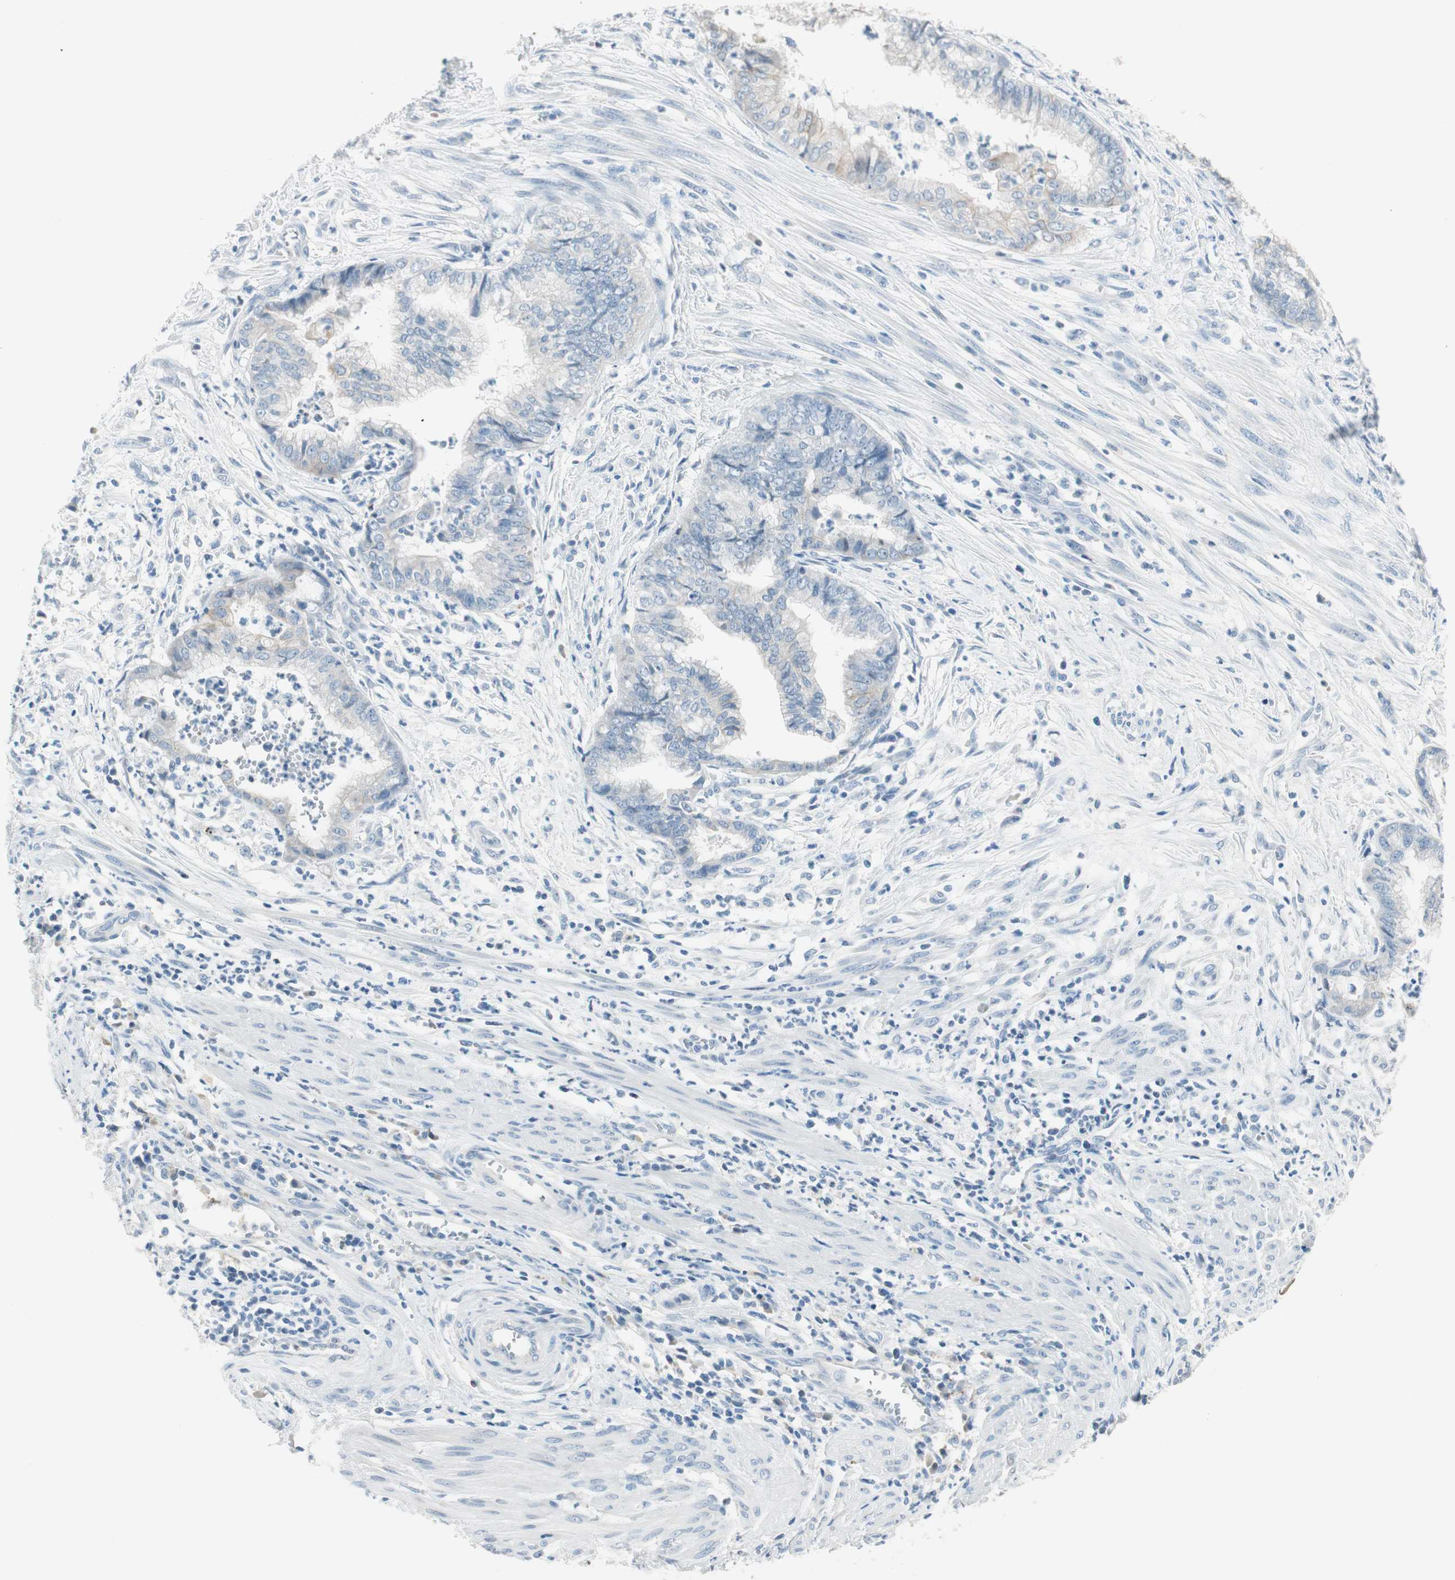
{"staining": {"intensity": "negative", "quantity": "none", "location": "none"}, "tissue": "endometrial cancer", "cell_type": "Tumor cells", "image_type": "cancer", "snomed": [{"axis": "morphology", "description": "Necrosis, NOS"}, {"axis": "morphology", "description": "Adenocarcinoma, NOS"}, {"axis": "topography", "description": "Endometrium"}], "caption": "Immunohistochemistry micrograph of human endometrial cancer stained for a protein (brown), which reveals no staining in tumor cells.", "gene": "GNAO1", "patient": {"sex": "female", "age": 79}}